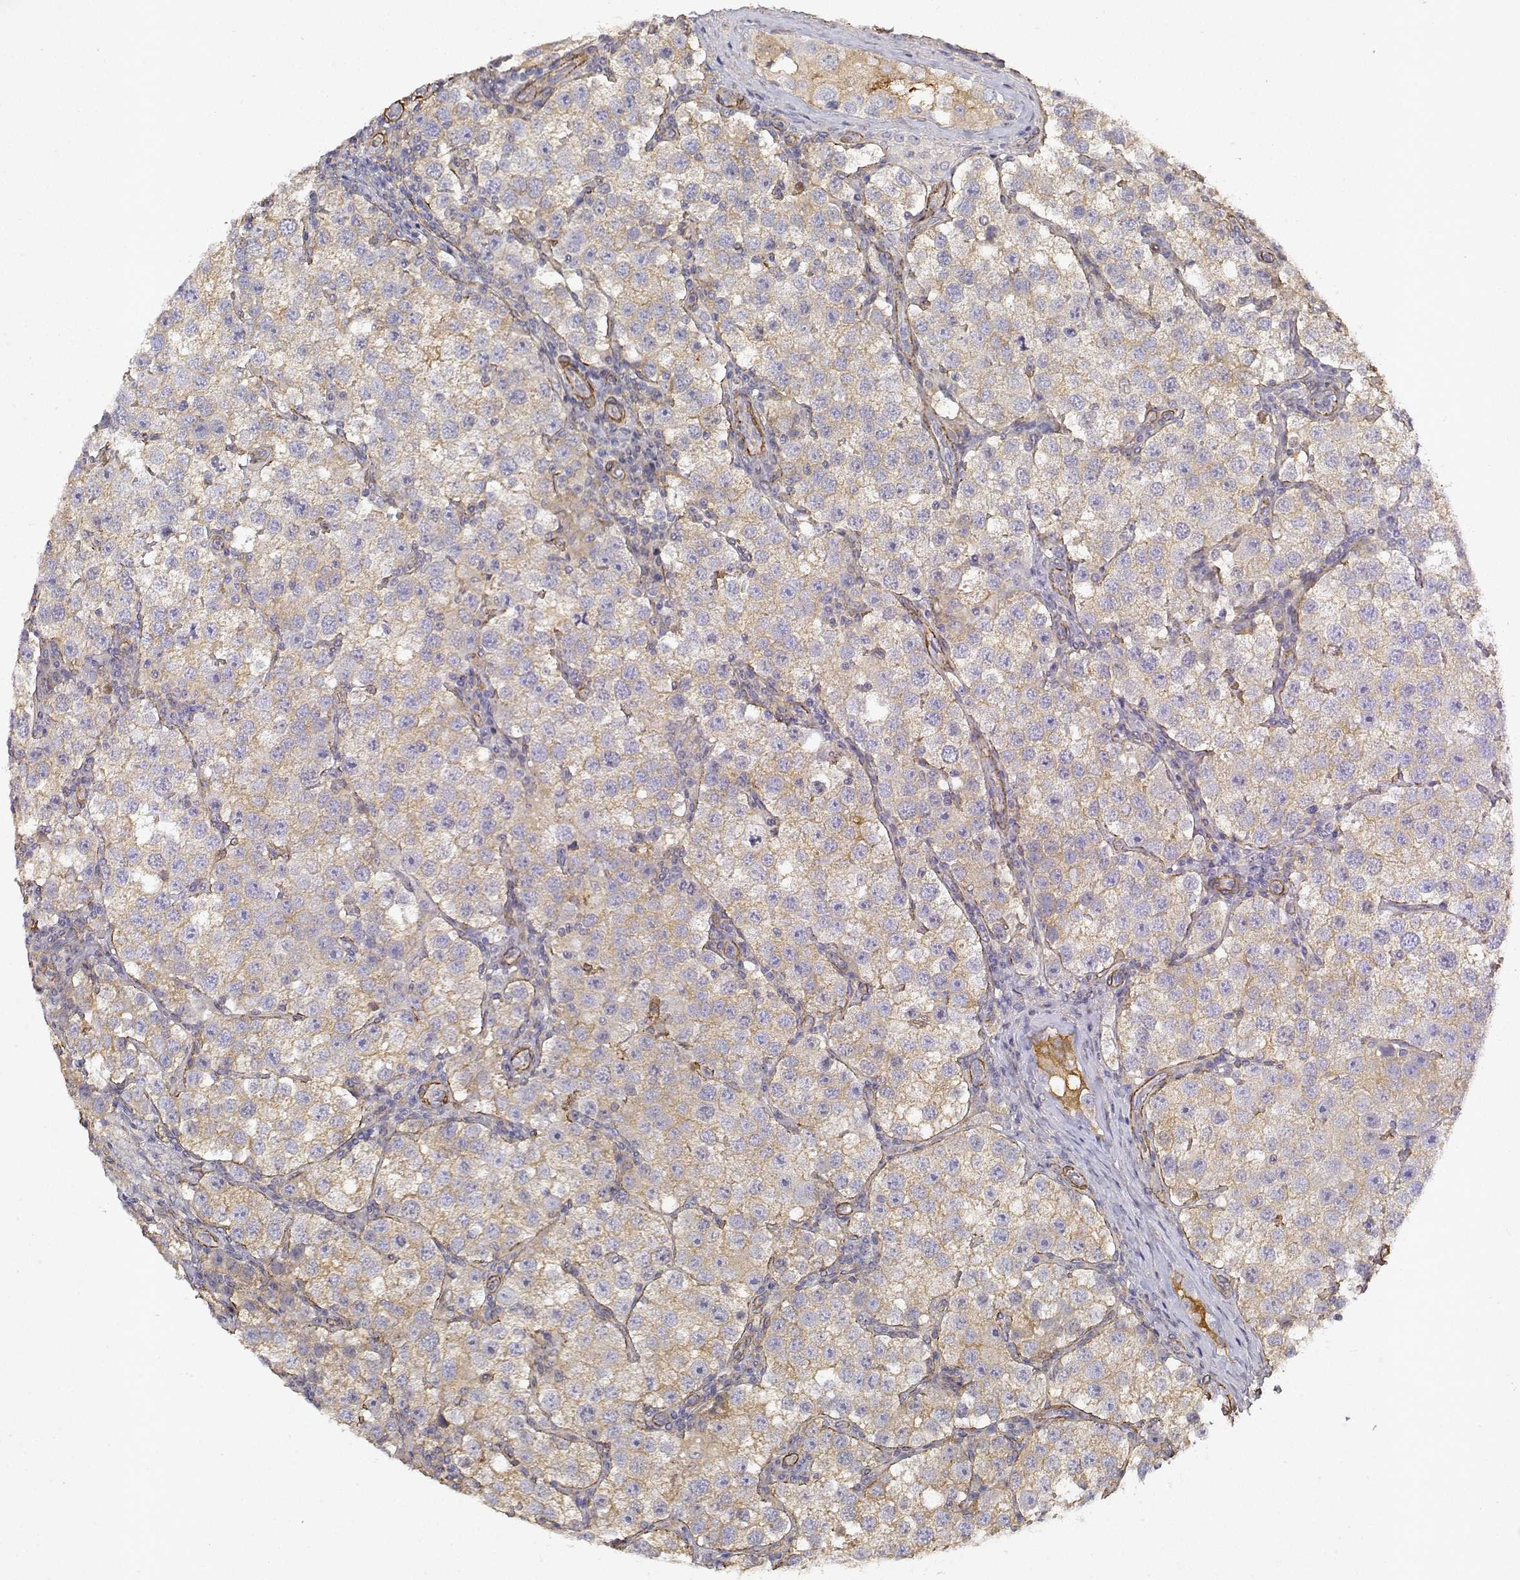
{"staining": {"intensity": "weak", "quantity": "25%-75%", "location": "cytoplasmic/membranous"}, "tissue": "testis cancer", "cell_type": "Tumor cells", "image_type": "cancer", "snomed": [{"axis": "morphology", "description": "Seminoma, NOS"}, {"axis": "topography", "description": "Testis"}], "caption": "Immunohistochemistry (IHC) micrograph of neoplastic tissue: testis cancer (seminoma) stained using immunohistochemistry (IHC) demonstrates low levels of weak protein expression localized specifically in the cytoplasmic/membranous of tumor cells, appearing as a cytoplasmic/membranous brown color.", "gene": "SOWAHD", "patient": {"sex": "male", "age": 37}}